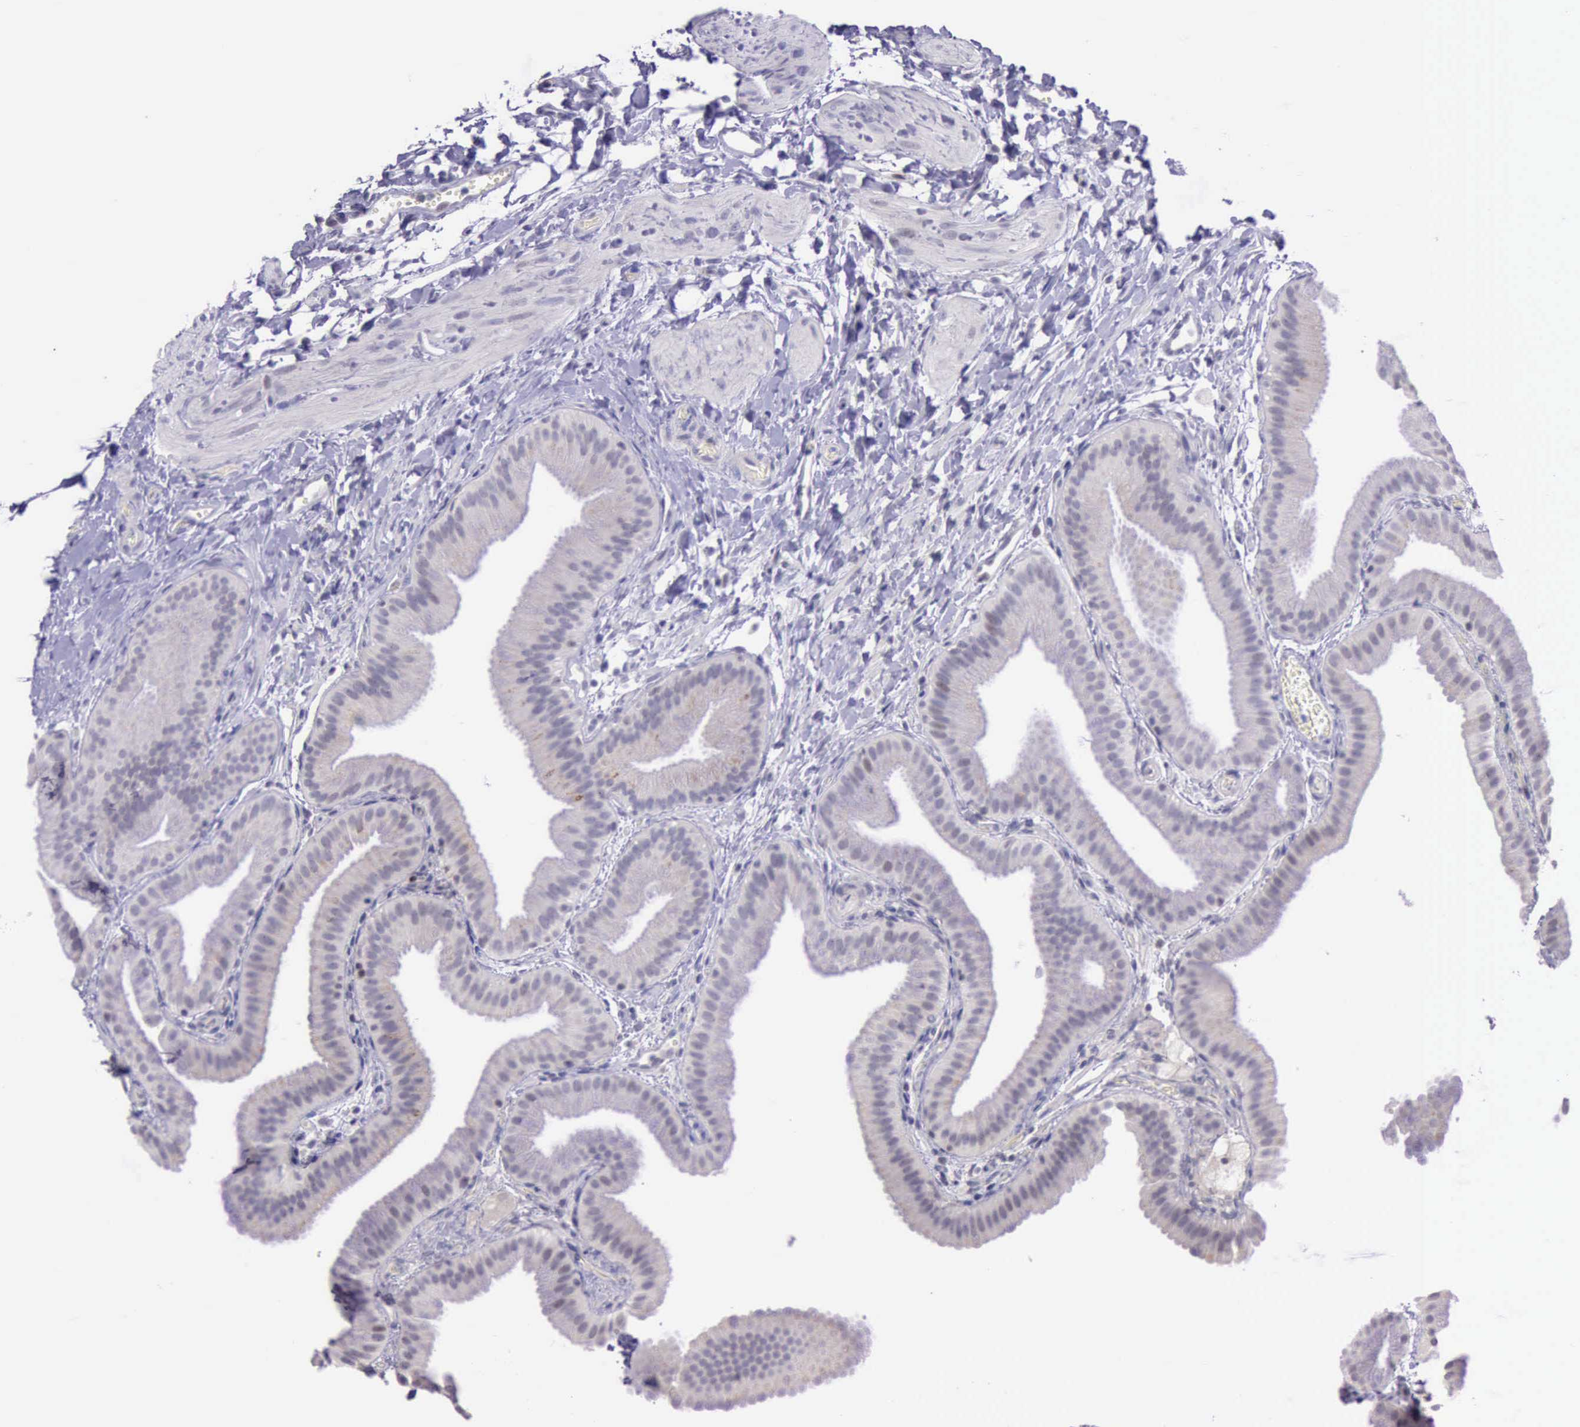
{"staining": {"intensity": "weak", "quantity": "25%-75%", "location": "cytoplasmic/membranous"}, "tissue": "gallbladder", "cell_type": "Glandular cells", "image_type": "normal", "snomed": [{"axis": "morphology", "description": "Normal tissue, NOS"}, {"axis": "topography", "description": "Gallbladder"}], "caption": "A brown stain highlights weak cytoplasmic/membranous staining of a protein in glandular cells of benign human gallbladder. (Stains: DAB (3,3'-diaminobenzidine) in brown, nuclei in blue, Microscopy: brightfield microscopy at high magnification).", "gene": "PARP1", "patient": {"sex": "female", "age": 63}}